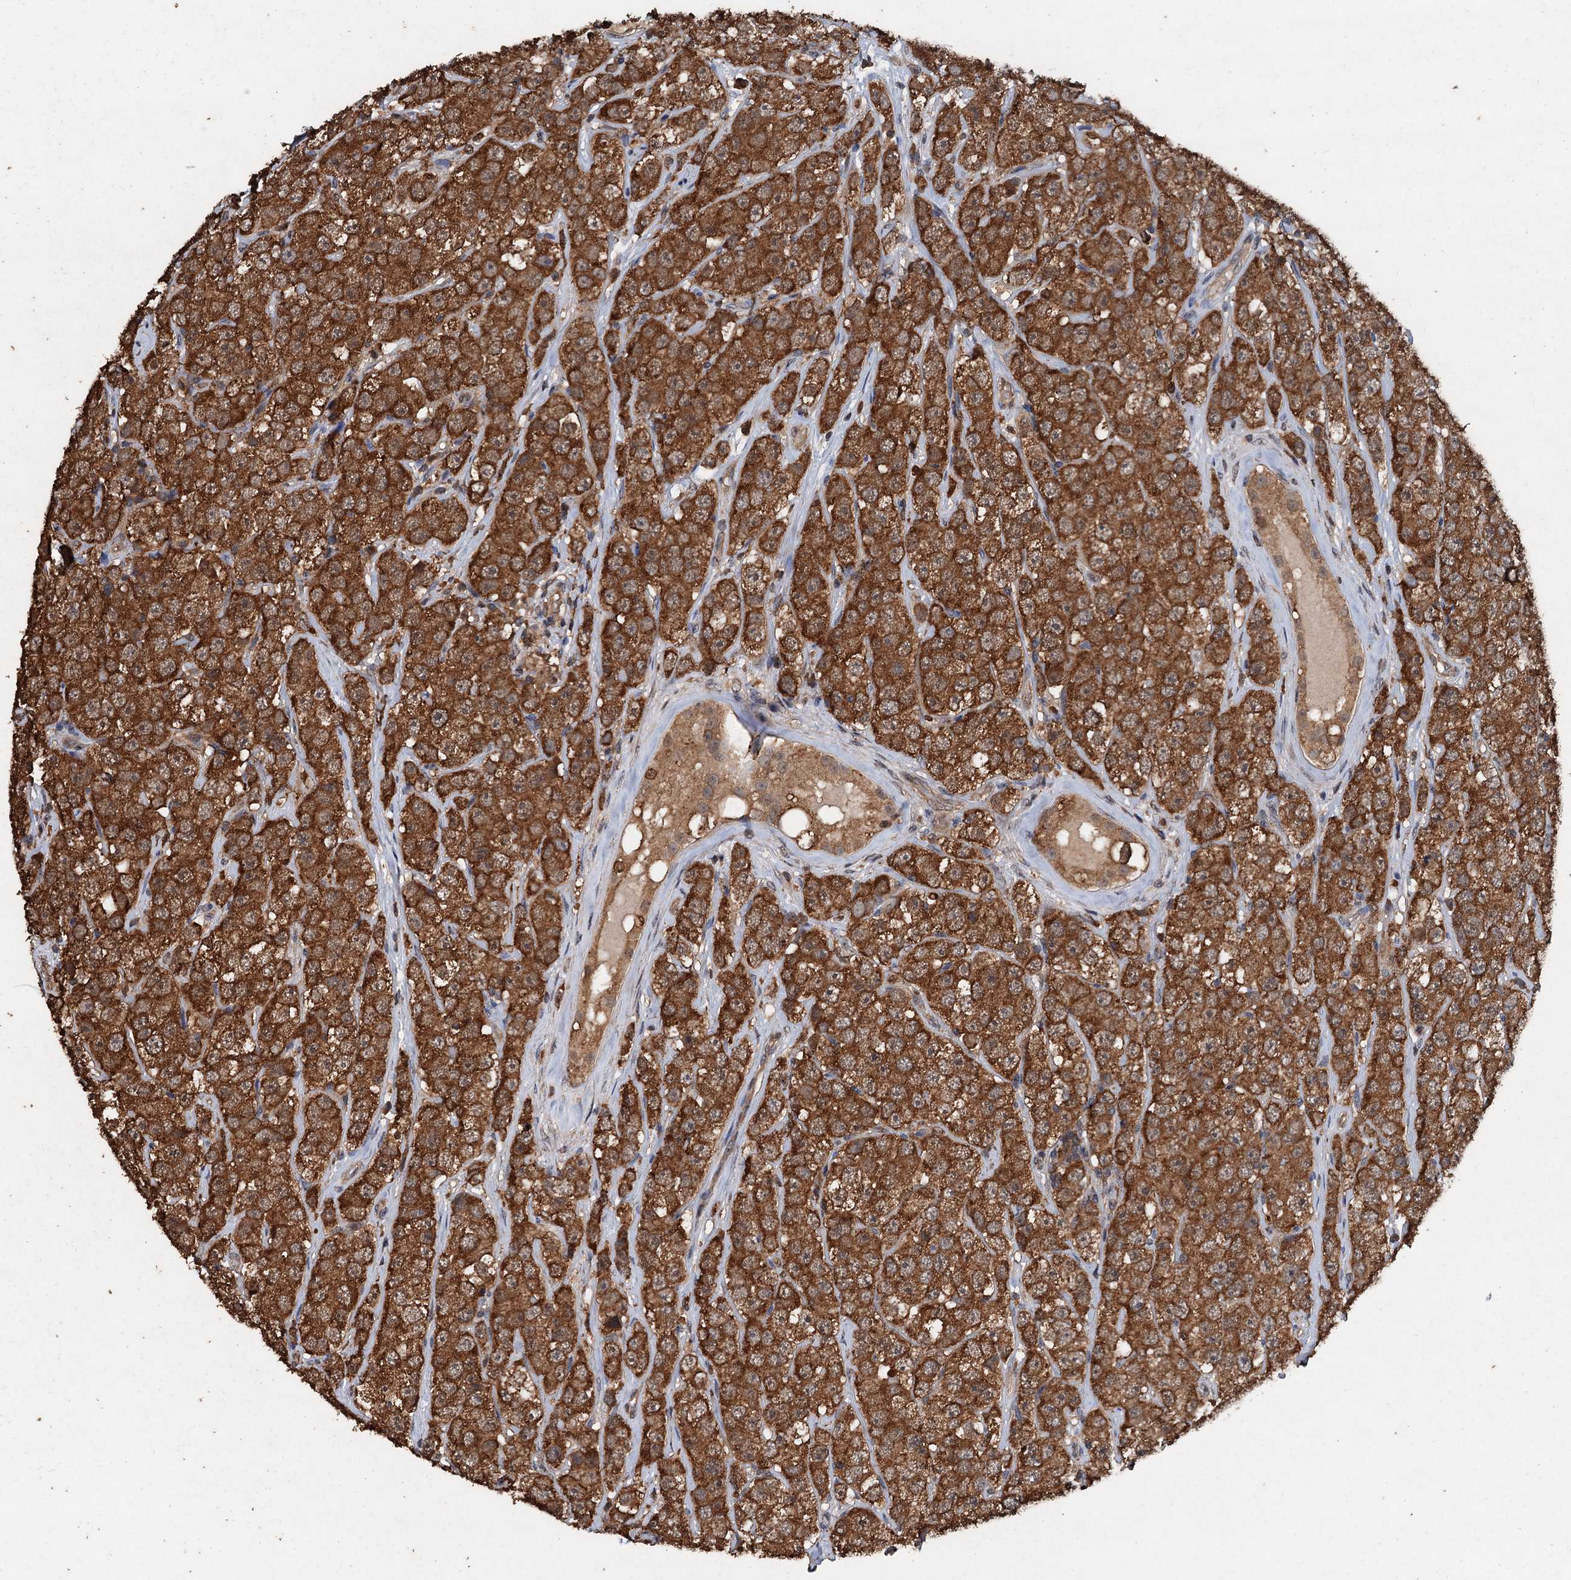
{"staining": {"intensity": "strong", "quantity": ">75%", "location": "cytoplasmic/membranous"}, "tissue": "testis cancer", "cell_type": "Tumor cells", "image_type": "cancer", "snomed": [{"axis": "morphology", "description": "Seminoma, NOS"}, {"axis": "topography", "description": "Testis"}], "caption": "Protein staining shows strong cytoplasmic/membranous positivity in approximately >75% of tumor cells in testis cancer.", "gene": "PSMD9", "patient": {"sex": "male", "age": 28}}